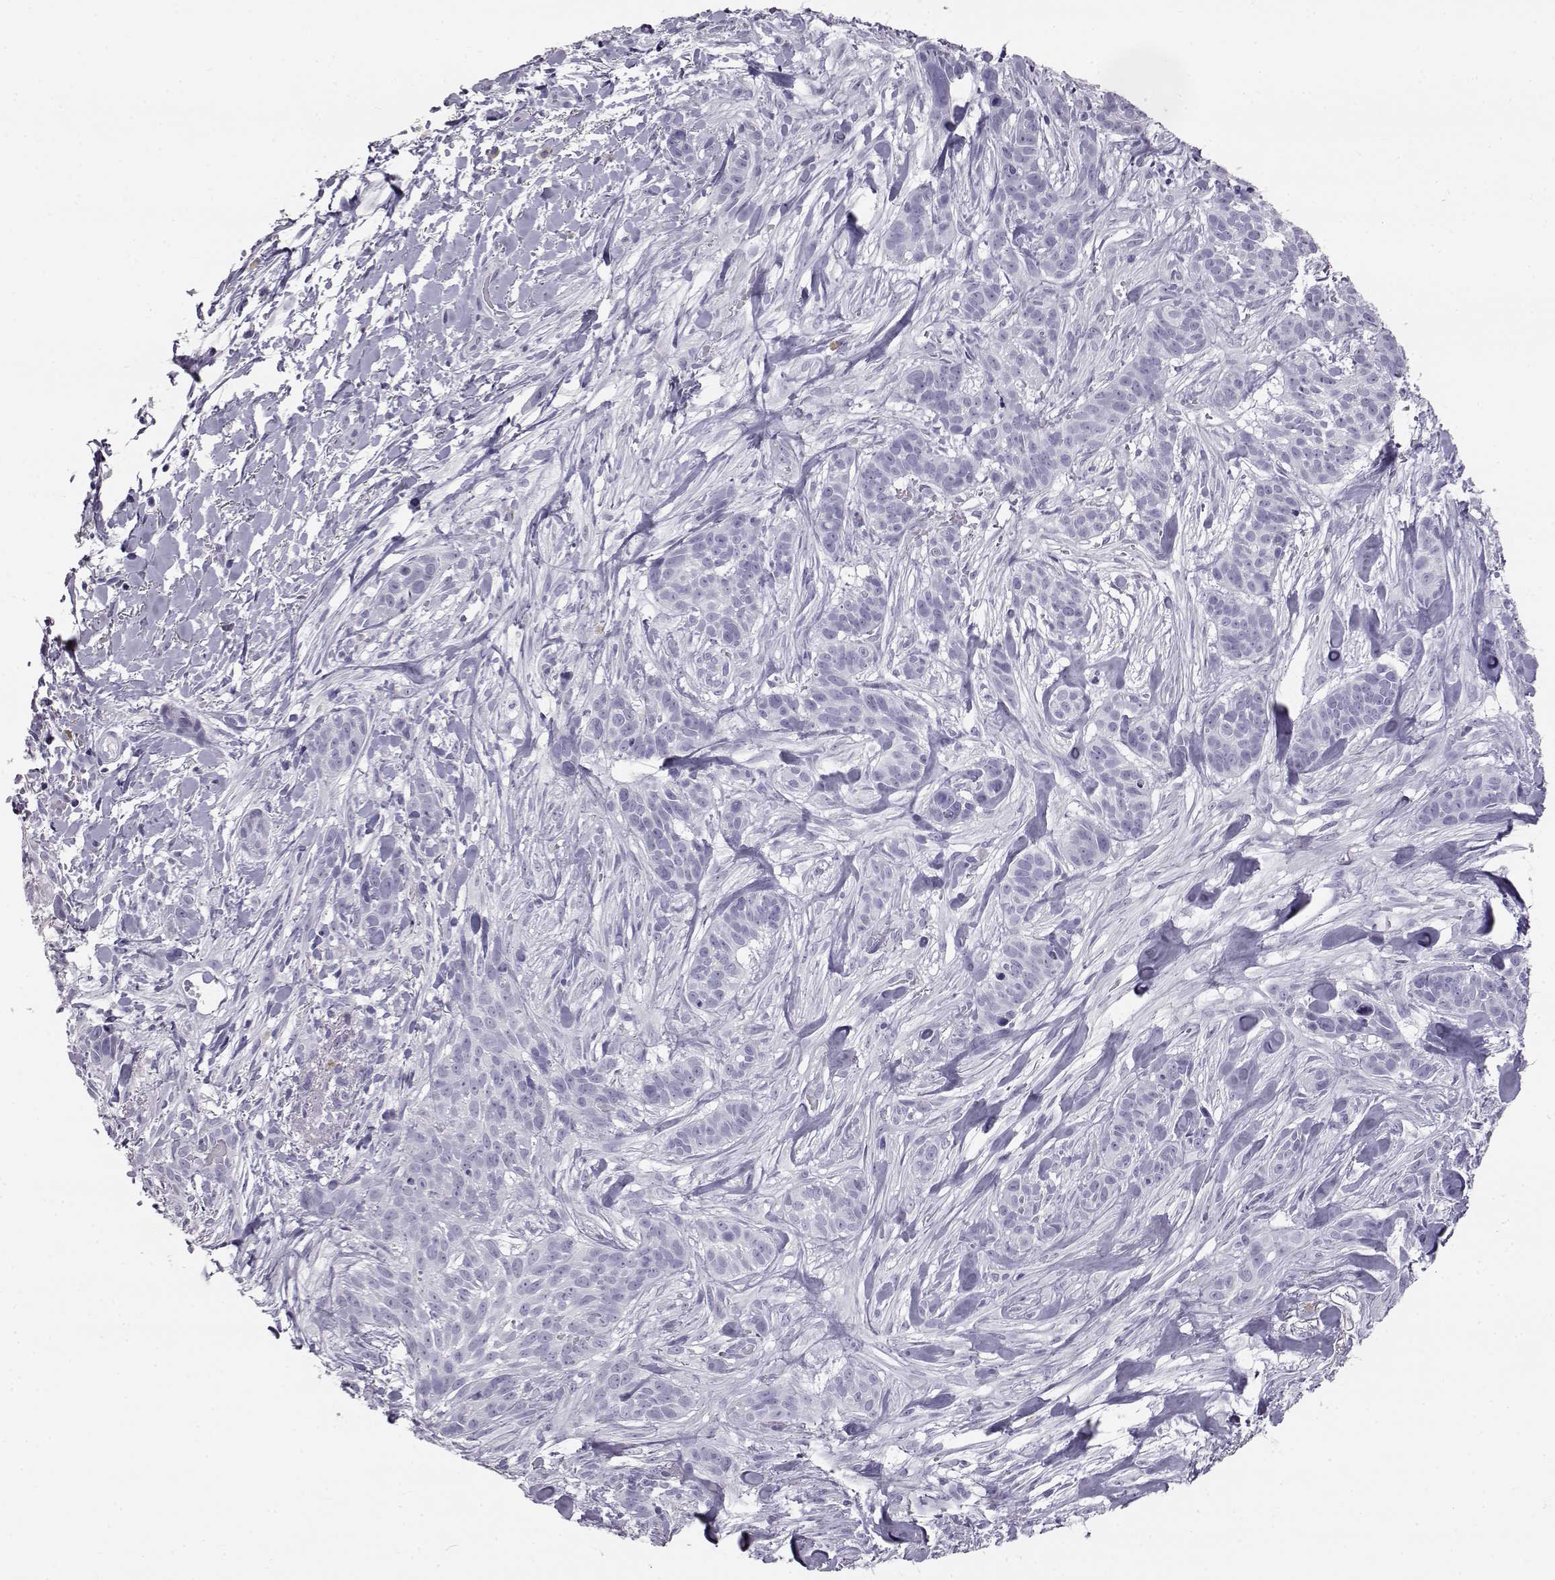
{"staining": {"intensity": "negative", "quantity": "none", "location": "none"}, "tissue": "skin cancer", "cell_type": "Tumor cells", "image_type": "cancer", "snomed": [{"axis": "morphology", "description": "Basal cell carcinoma"}, {"axis": "topography", "description": "Skin"}], "caption": "Tumor cells show no significant staining in skin cancer.", "gene": "ITLN2", "patient": {"sex": "male", "age": 87}}